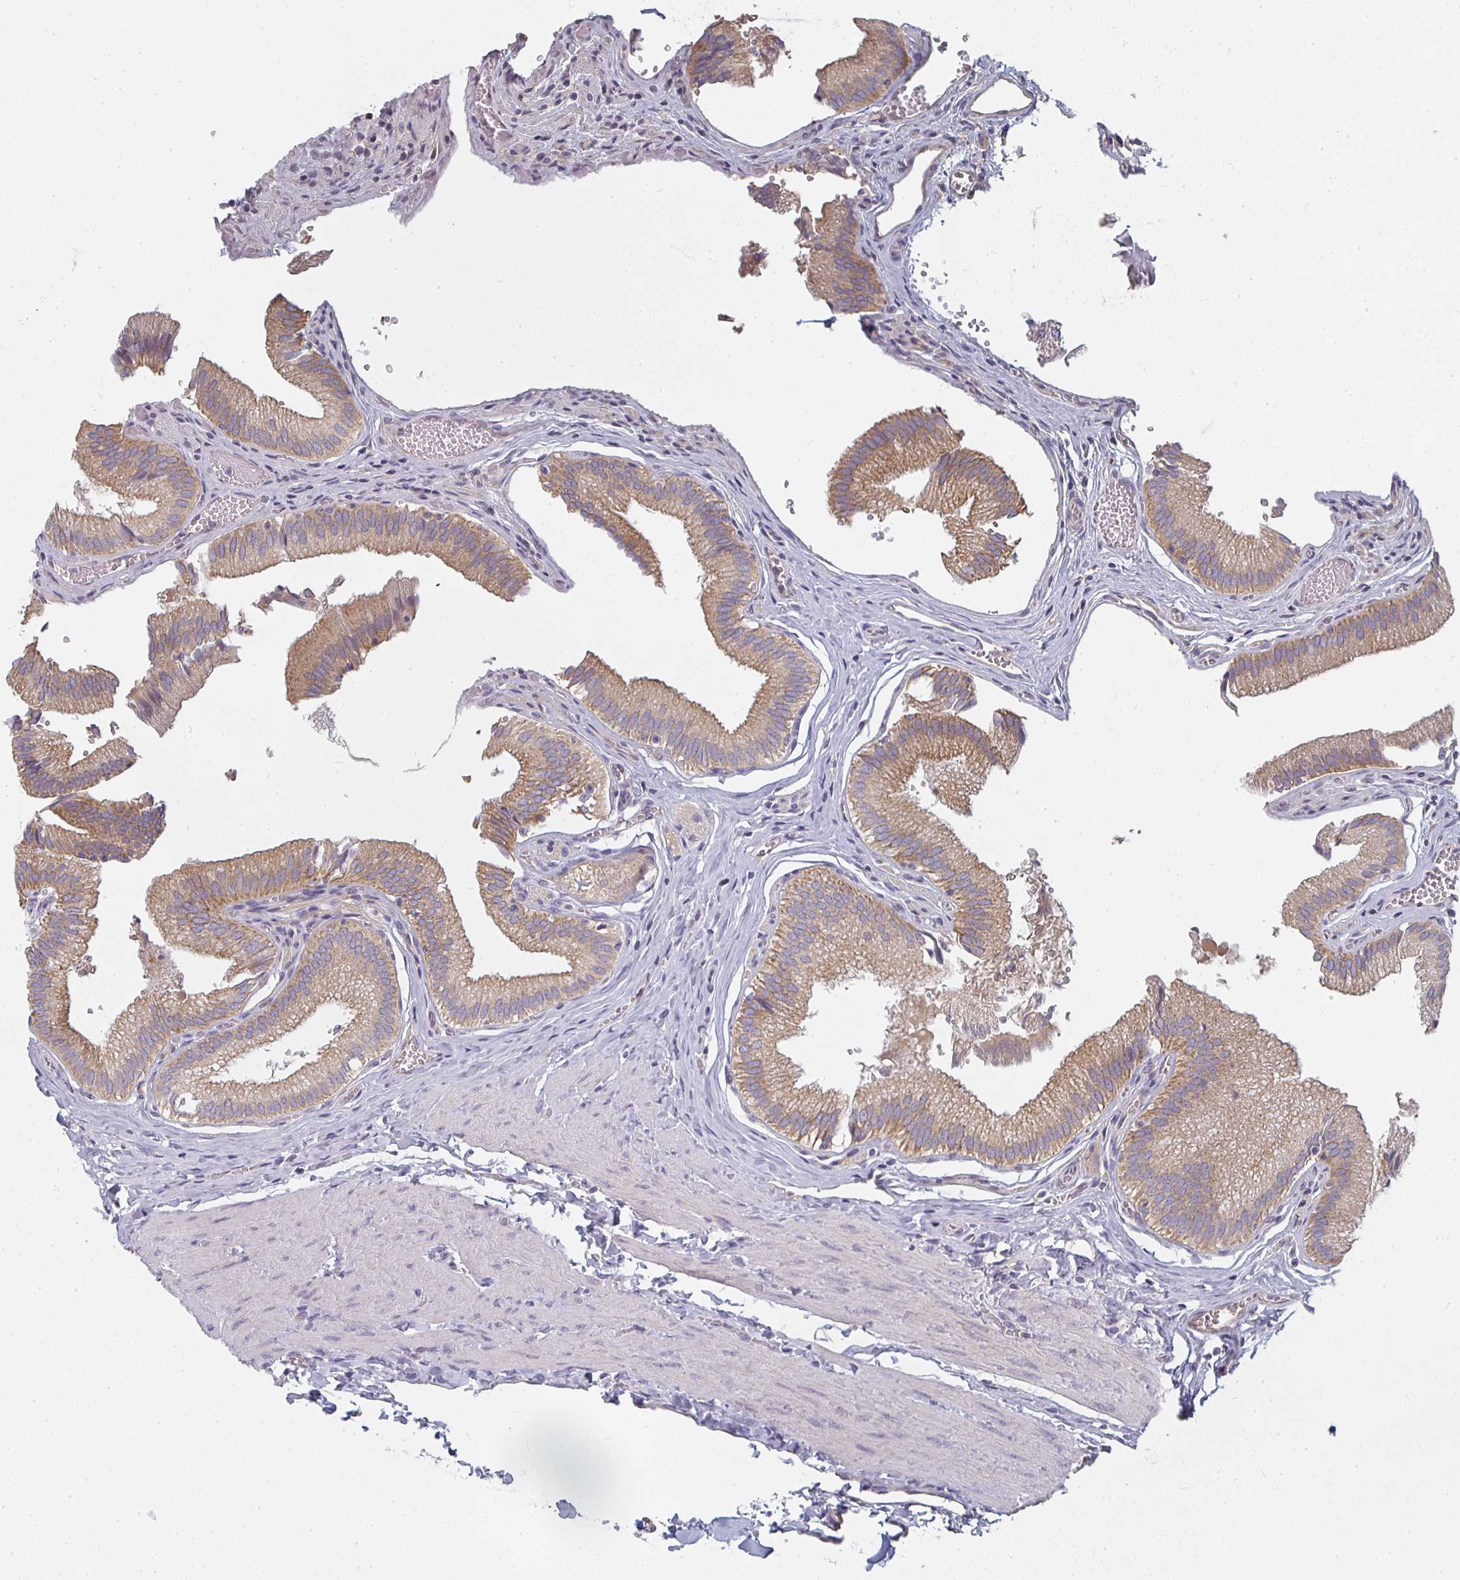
{"staining": {"intensity": "moderate", "quantity": ">75%", "location": "cytoplasmic/membranous"}, "tissue": "gallbladder", "cell_type": "Glandular cells", "image_type": "normal", "snomed": [{"axis": "morphology", "description": "Normal tissue, NOS"}, {"axis": "topography", "description": "Gallbladder"}, {"axis": "topography", "description": "Peripheral nerve tissue"}], "caption": "Benign gallbladder displays moderate cytoplasmic/membranous positivity in about >75% of glandular cells, visualized by immunohistochemistry. (DAB IHC, brown staining for protein, blue staining for nuclei).", "gene": "CTHRC1", "patient": {"sex": "male", "age": 17}}